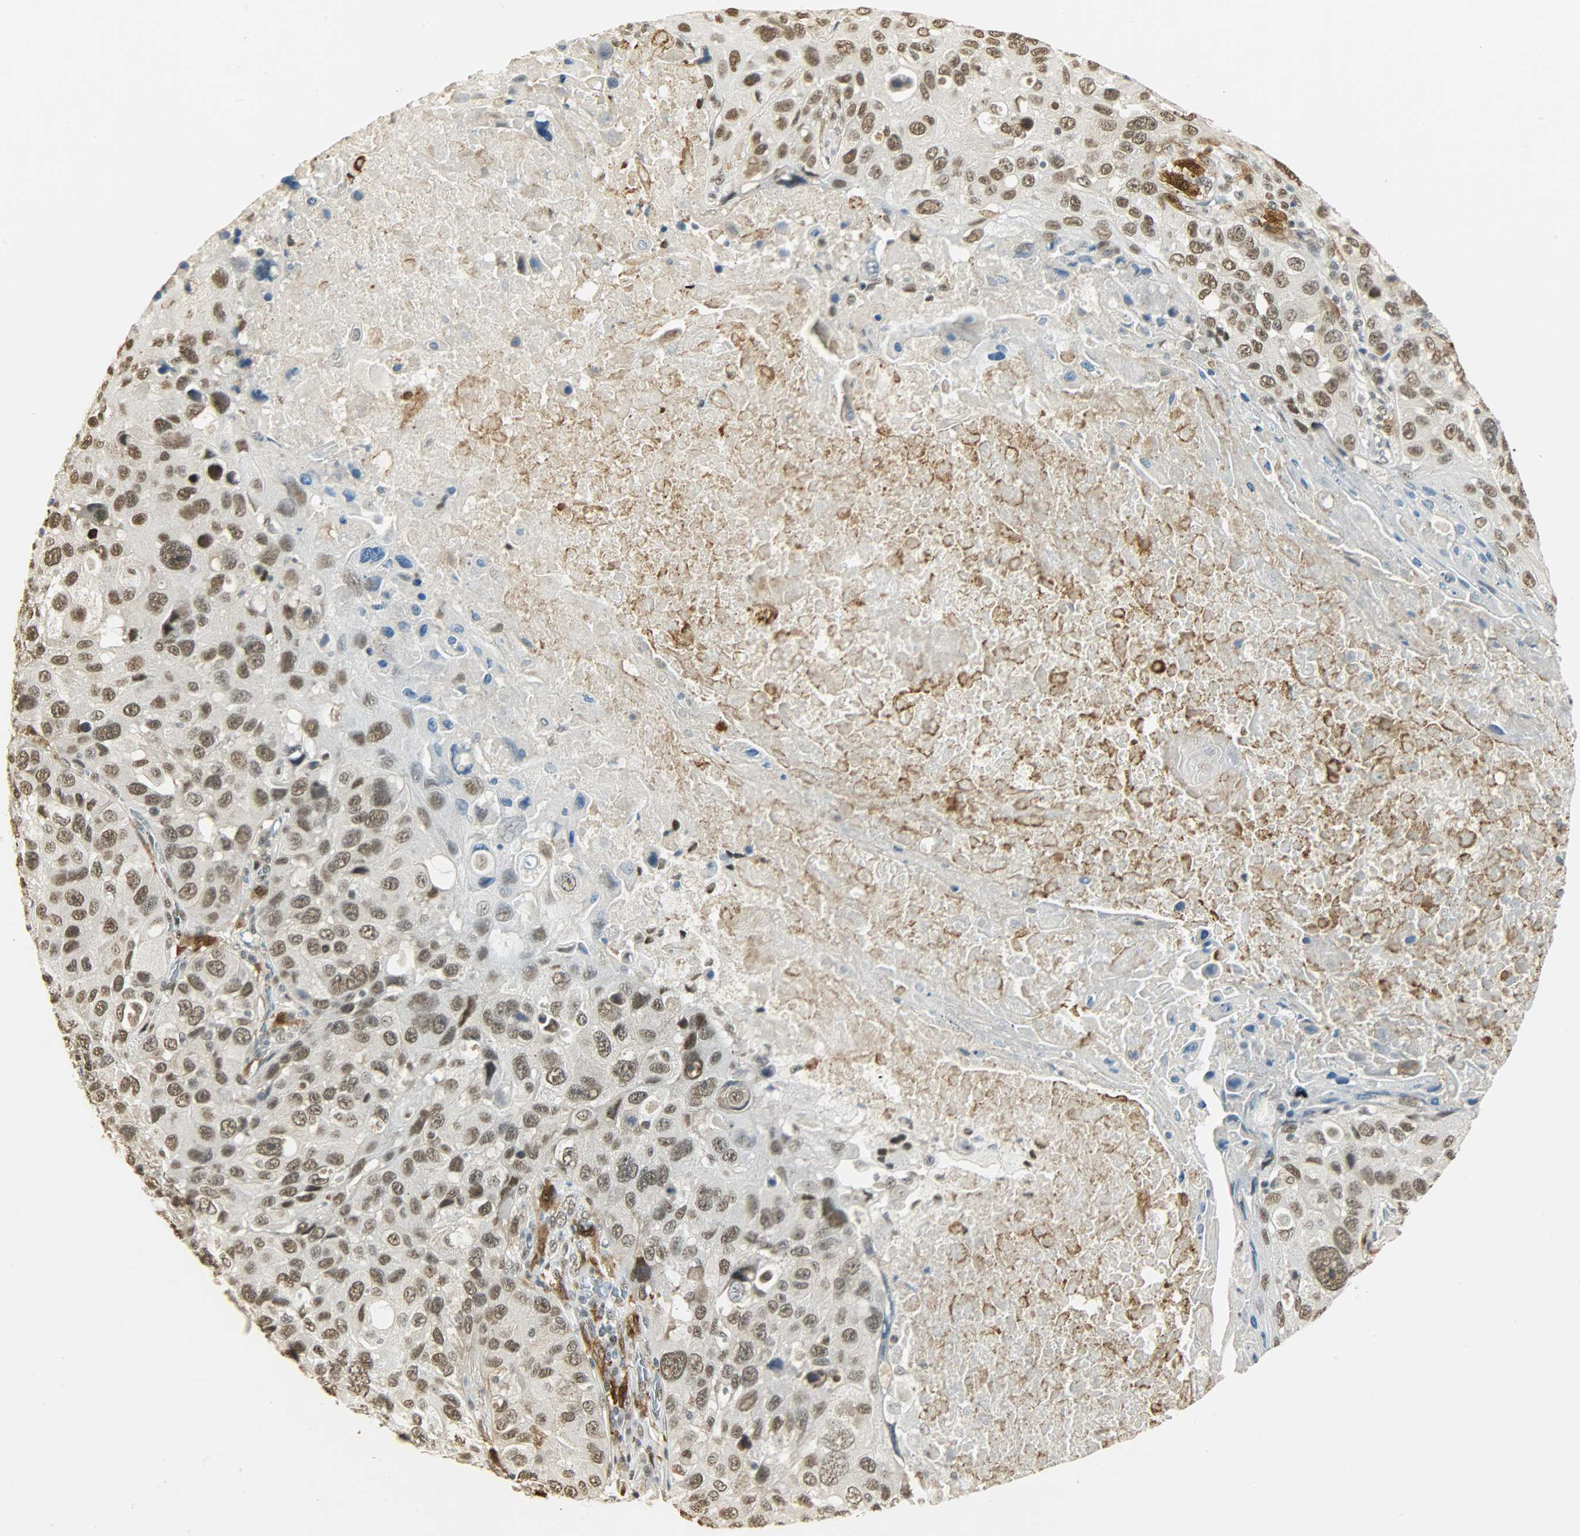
{"staining": {"intensity": "moderate", "quantity": ">75%", "location": "nuclear"}, "tissue": "lung cancer", "cell_type": "Tumor cells", "image_type": "cancer", "snomed": [{"axis": "morphology", "description": "Squamous cell carcinoma, NOS"}, {"axis": "topography", "description": "Lung"}], "caption": "A photomicrograph of lung cancer stained for a protein demonstrates moderate nuclear brown staining in tumor cells.", "gene": "NGFR", "patient": {"sex": "male", "age": 57}}